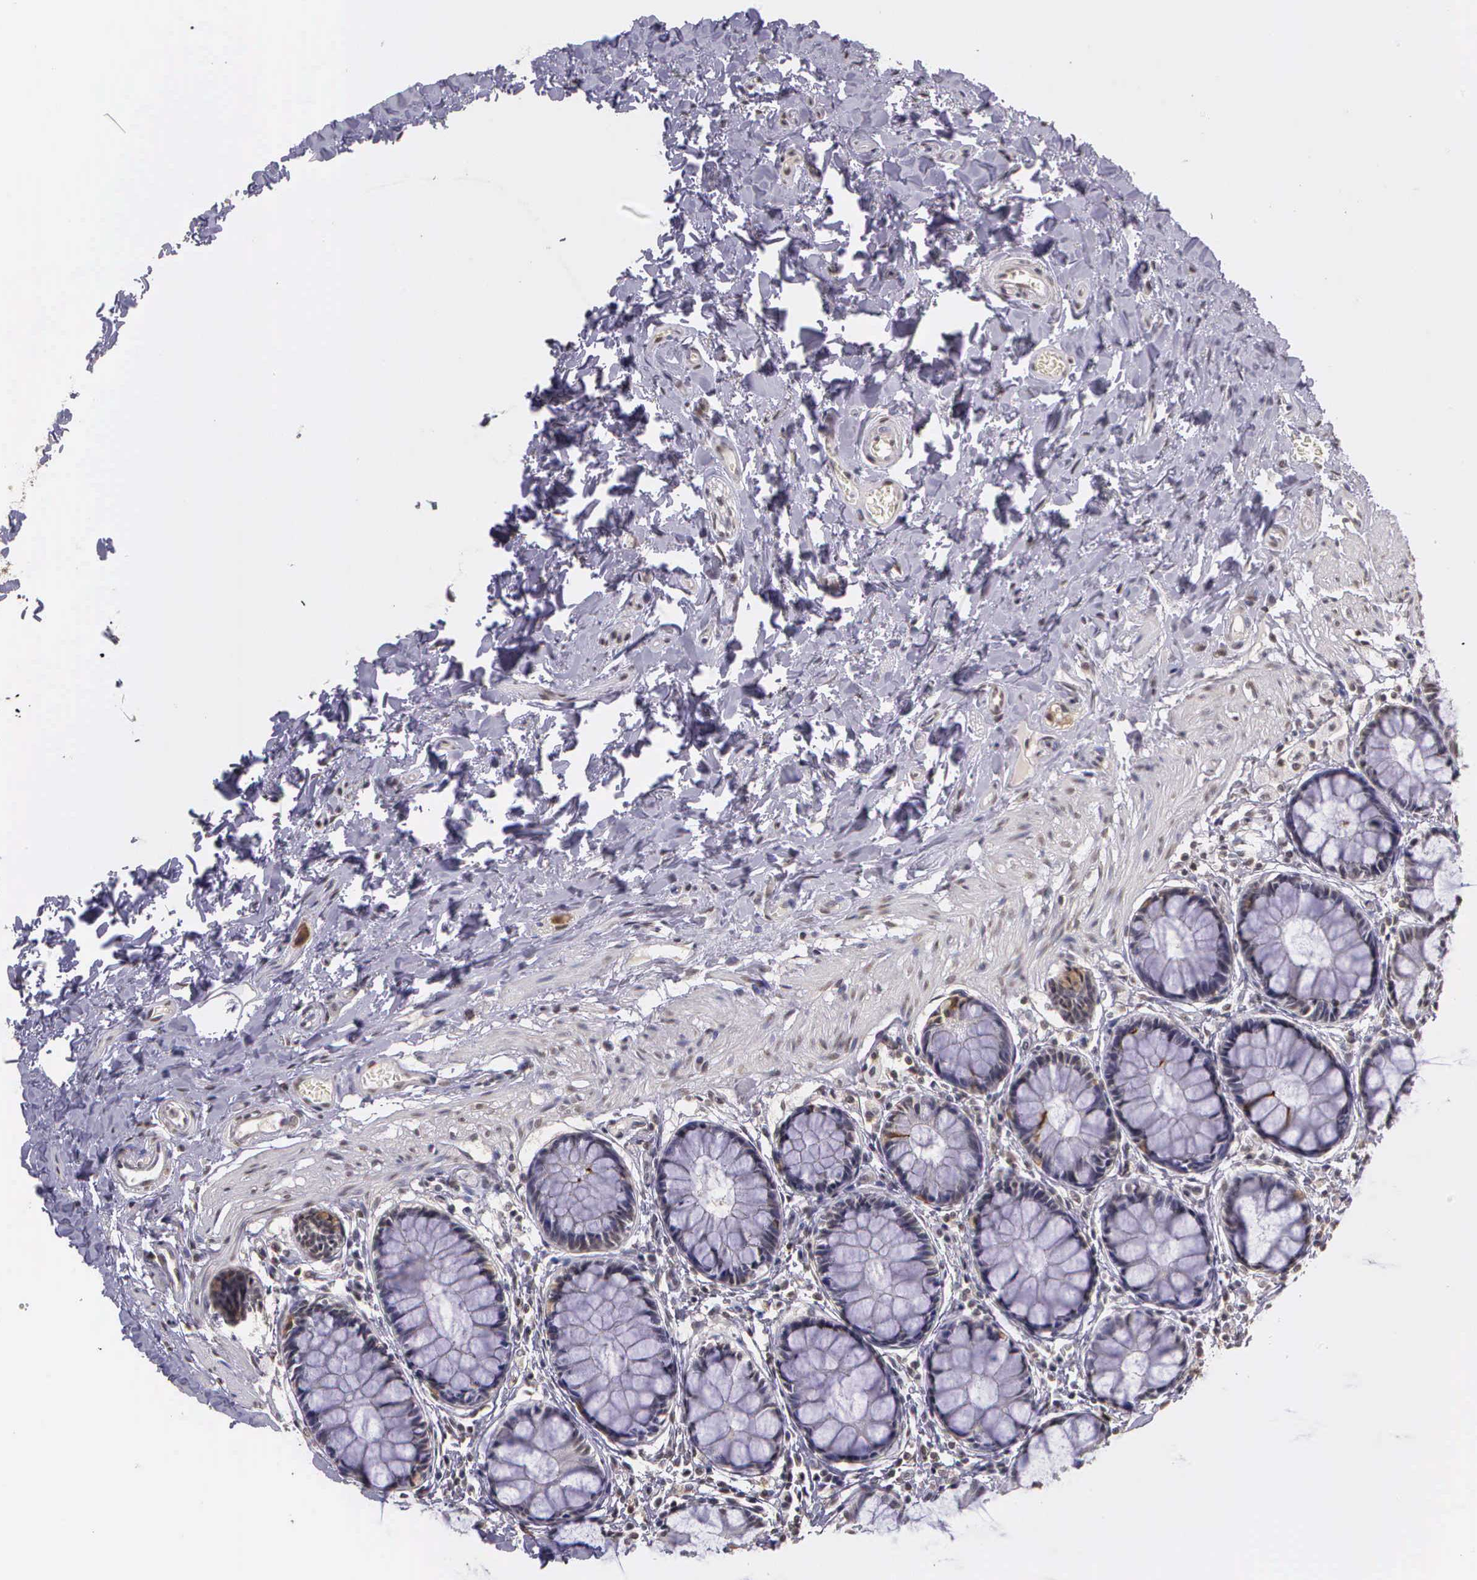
{"staining": {"intensity": "negative", "quantity": "none", "location": "none"}, "tissue": "rectum", "cell_type": "Glandular cells", "image_type": "normal", "snomed": [{"axis": "morphology", "description": "Normal tissue, NOS"}, {"axis": "topography", "description": "Rectum"}], "caption": "Rectum was stained to show a protein in brown. There is no significant positivity in glandular cells. (DAB (3,3'-diaminobenzidine) IHC with hematoxylin counter stain).", "gene": "ARMCX5", "patient": {"sex": "male", "age": 86}}